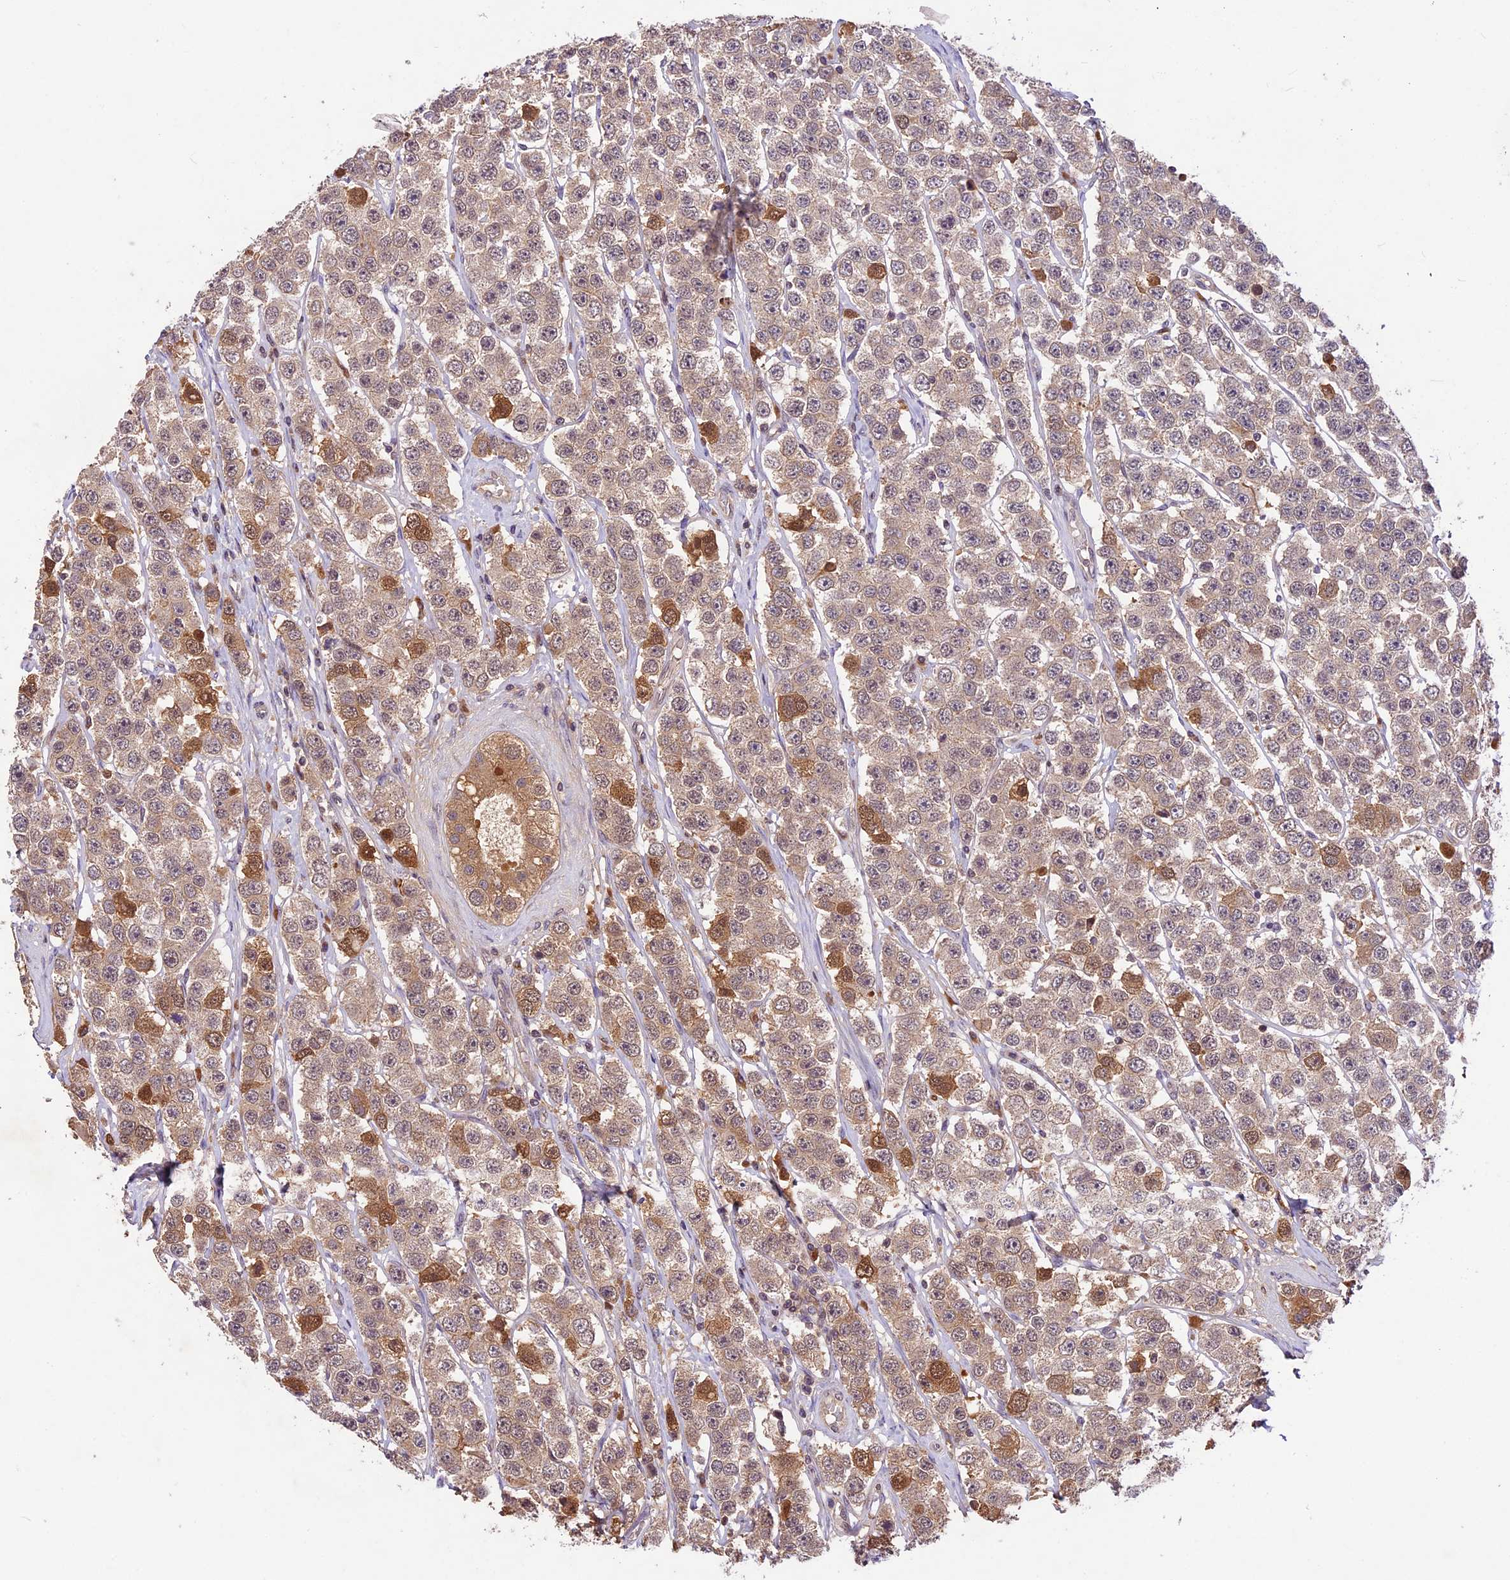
{"staining": {"intensity": "moderate", "quantity": "25%-75%", "location": "cytoplasmic/membranous,nuclear"}, "tissue": "testis cancer", "cell_type": "Tumor cells", "image_type": "cancer", "snomed": [{"axis": "morphology", "description": "Seminoma, NOS"}, {"axis": "topography", "description": "Testis"}], "caption": "Immunohistochemistry (IHC) histopathology image of testis cancer (seminoma) stained for a protein (brown), which reveals medium levels of moderate cytoplasmic/membranous and nuclear positivity in about 25%-75% of tumor cells.", "gene": "ATP10A", "patient": {"sex": "male", "age": 28}}